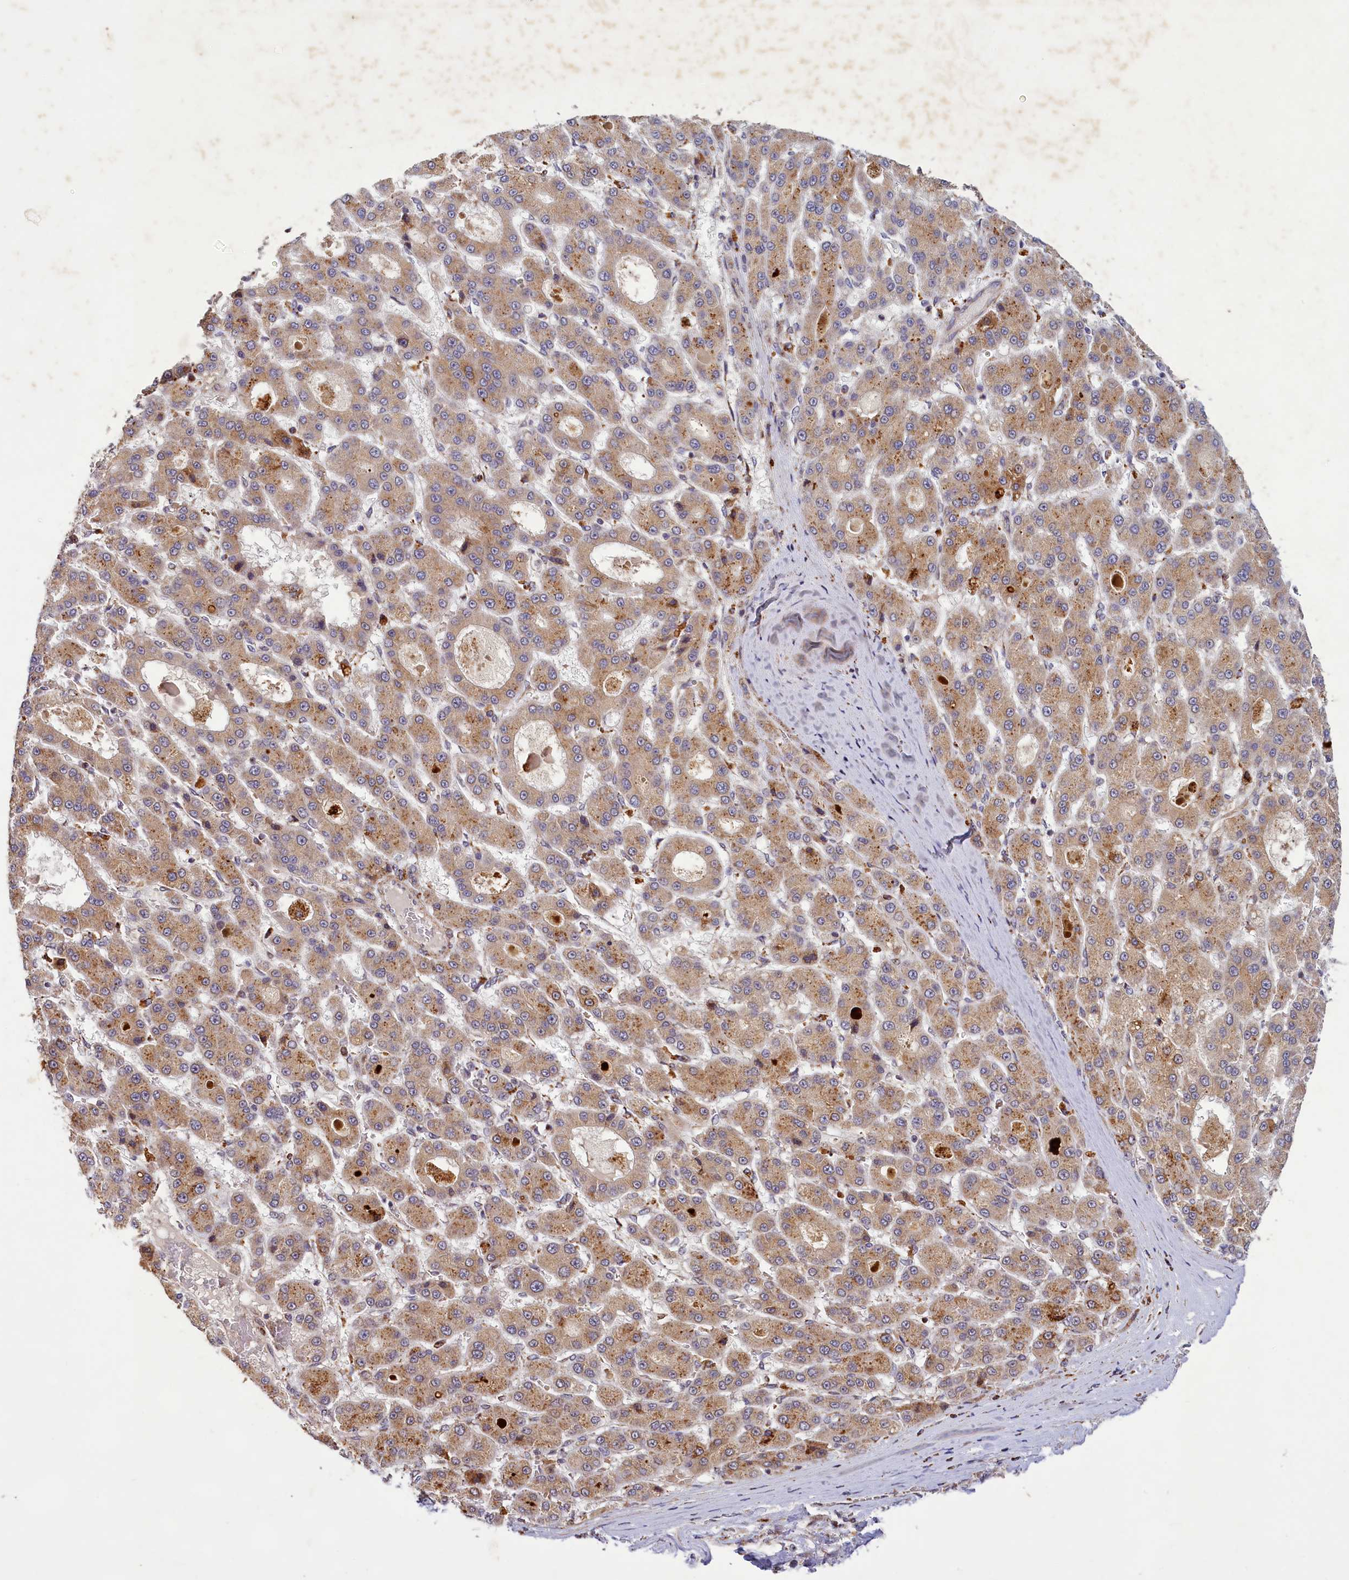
{"staining": {"intensity": "moderate", "quantity": ">75%", "location": "cytoplasmic/membranous"}, "tissue": "liver cancer", "cell_type": "Tumor cells", "image_type": "cancer", "snomed": [{"axis": "morphology", "description": "Carcinoma, Hepatocellular, NOS"}, {"axis": "topography", "description": "Liver"}], "caption": "IHC image of neoplastic tissue: liver cancer stained using immunohistochemistry shows medium levels of moderate protein expression localized specifically in the cytoplasmic/membranous of tumor cells, appearing as a cytoplasmic/membranous brown color.", "gene": "DYNC2H1", "patient": {"sex": "male", "age": 70}}